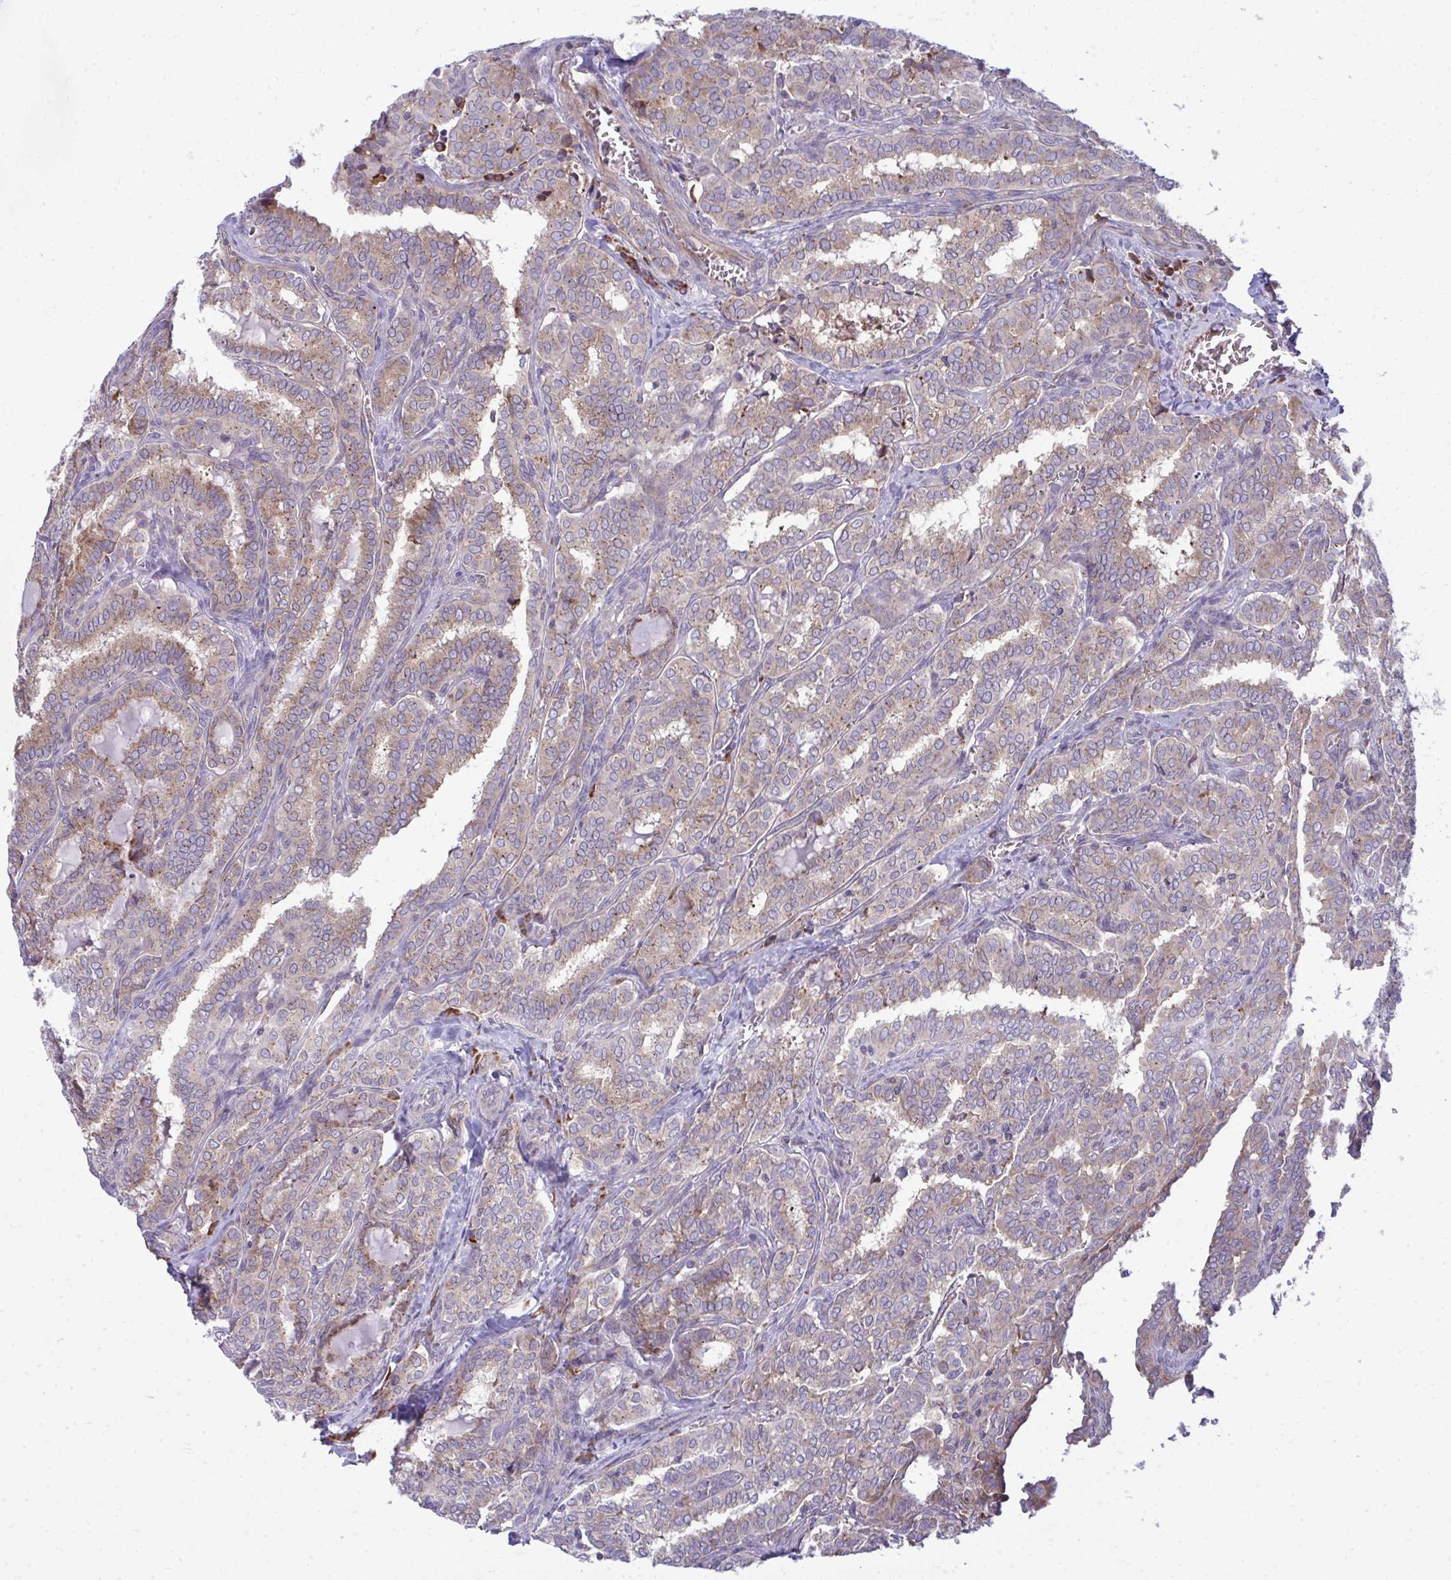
{"staining": {"intensity": "weak", "quantity": "25%-75%", "location": "cytoplasmic/membranous"}, "tissue": "thyroid cancer", "cell_type": "Tumor cells", "image_type": "cancer", "snomed": [{"axis": "morphology", "description": "Papillary adenocarcinoma, NOS"}, {"axis": "topography", "description": "Thyroid gland"}], "caption": "Immunohistochemistry staining of papillary adenocarcinoma (thyroid), which reveals low levels of weak cytoplasmic/membranous staining in about 25%-75% of tumor cells indicating weak cytoplasmic/membranous protein staining. The staining was performed using DAB (3,3'-diaminobenzidine) (brown) for protein detection and nuclei were counterstained in hematoxylin (blue).", "gene": "GFPT2", "patient": {"sex": "female", "age": 30}}